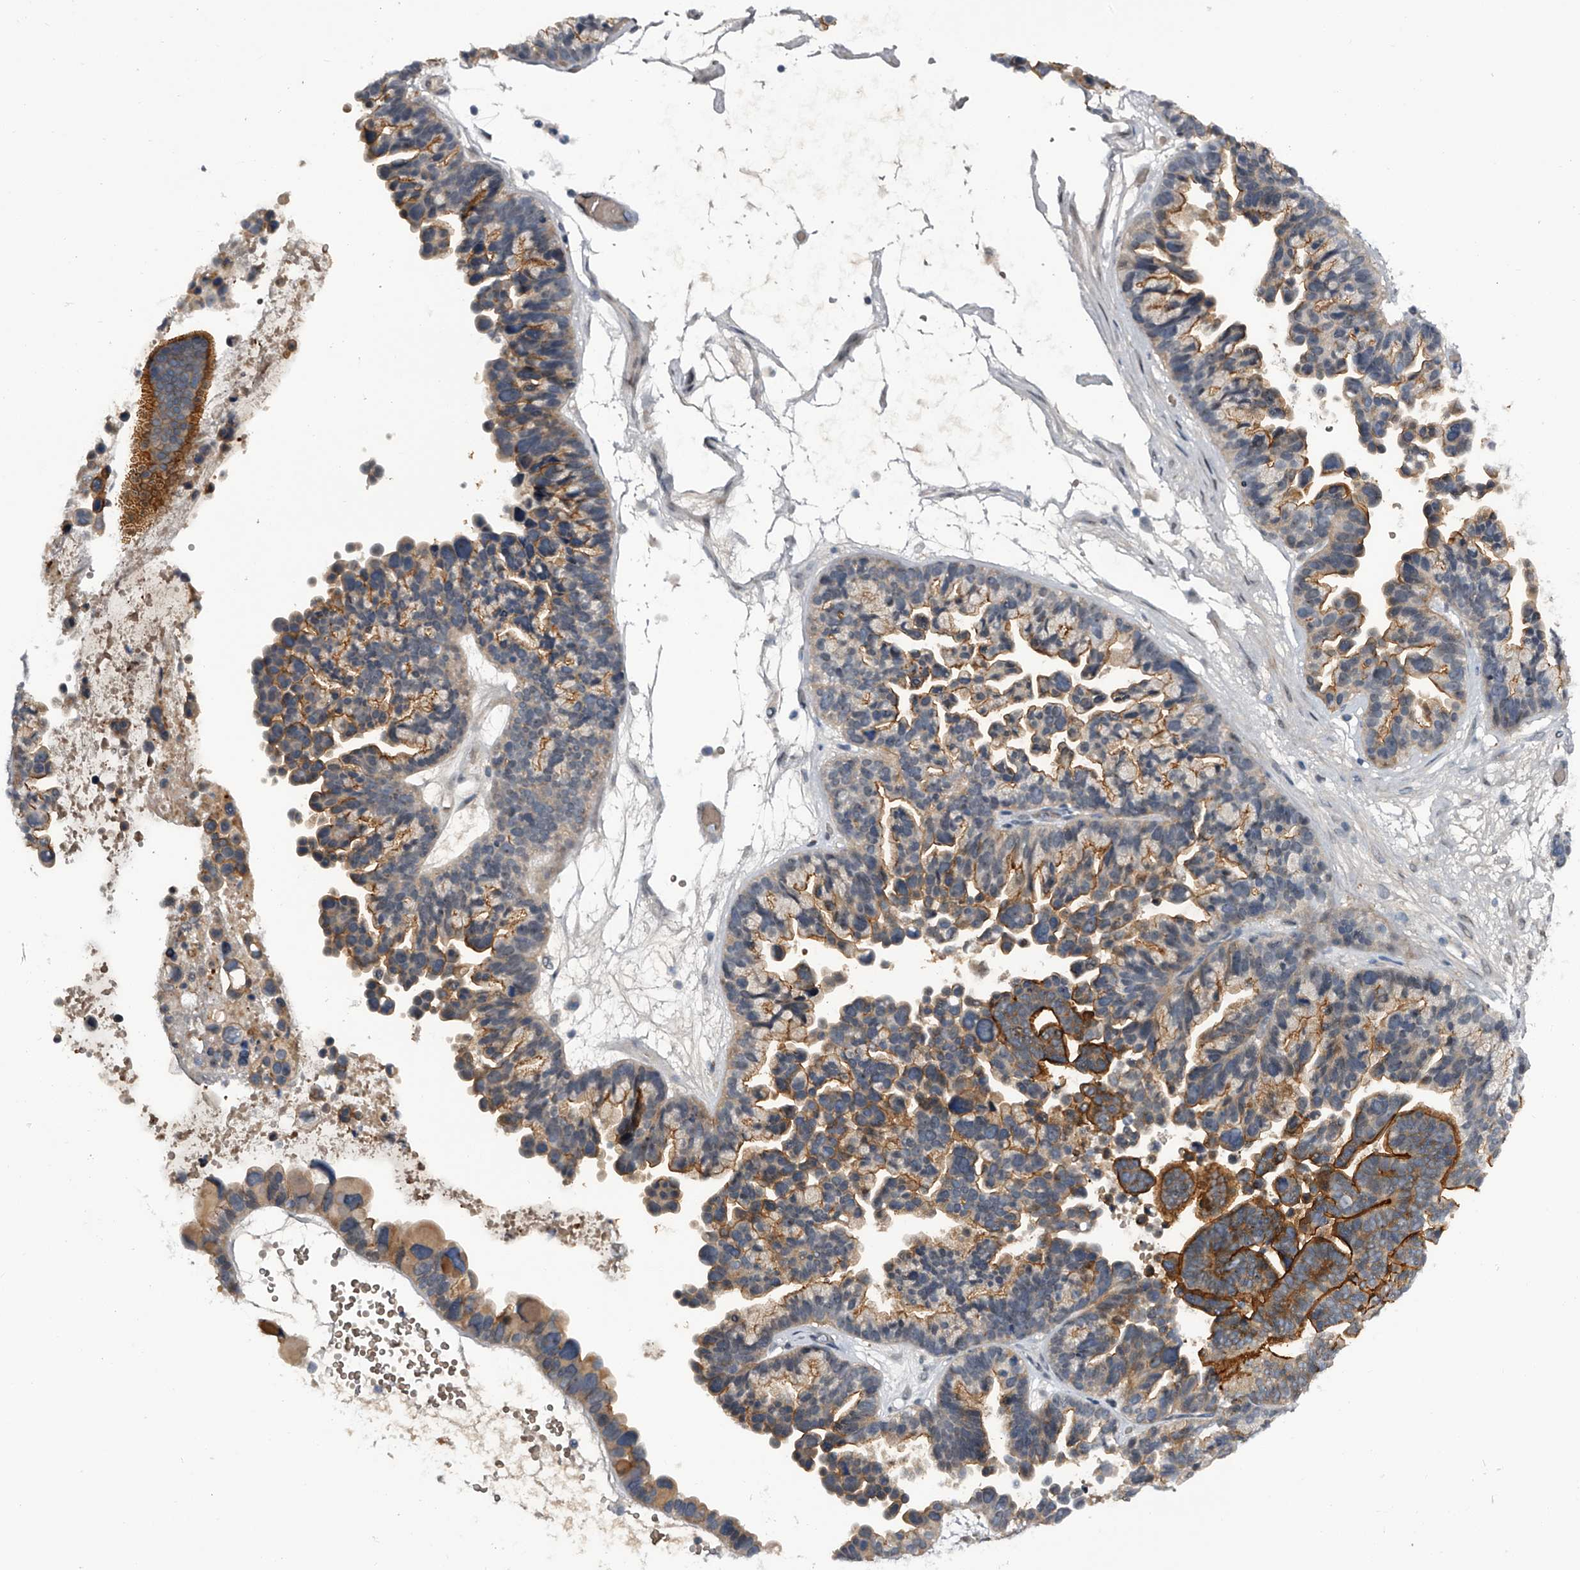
{"staining": {"intensity": "moderate", "quantity": "25%-75%", "location": "cytoplasmic/membranous"}, "tissue": "ovarian cancer", "cell_type": "Tumor cells", "image_type": "cancer", "snomed": [{"axis": "morphology", "description": "Cystadenocarcinoma, serous, NOS"}, {"axis": "topography", "description": "Ovary"}], "caption": "Tumor cells exhibit medium levels of moderate cytoplasmic/membranous staining in approximately 25%-75% of cells in human serous cystadenocarcinoma (ovarian).", "gene": "MDN1", "patient": {"sex": "female", "age": 56}}